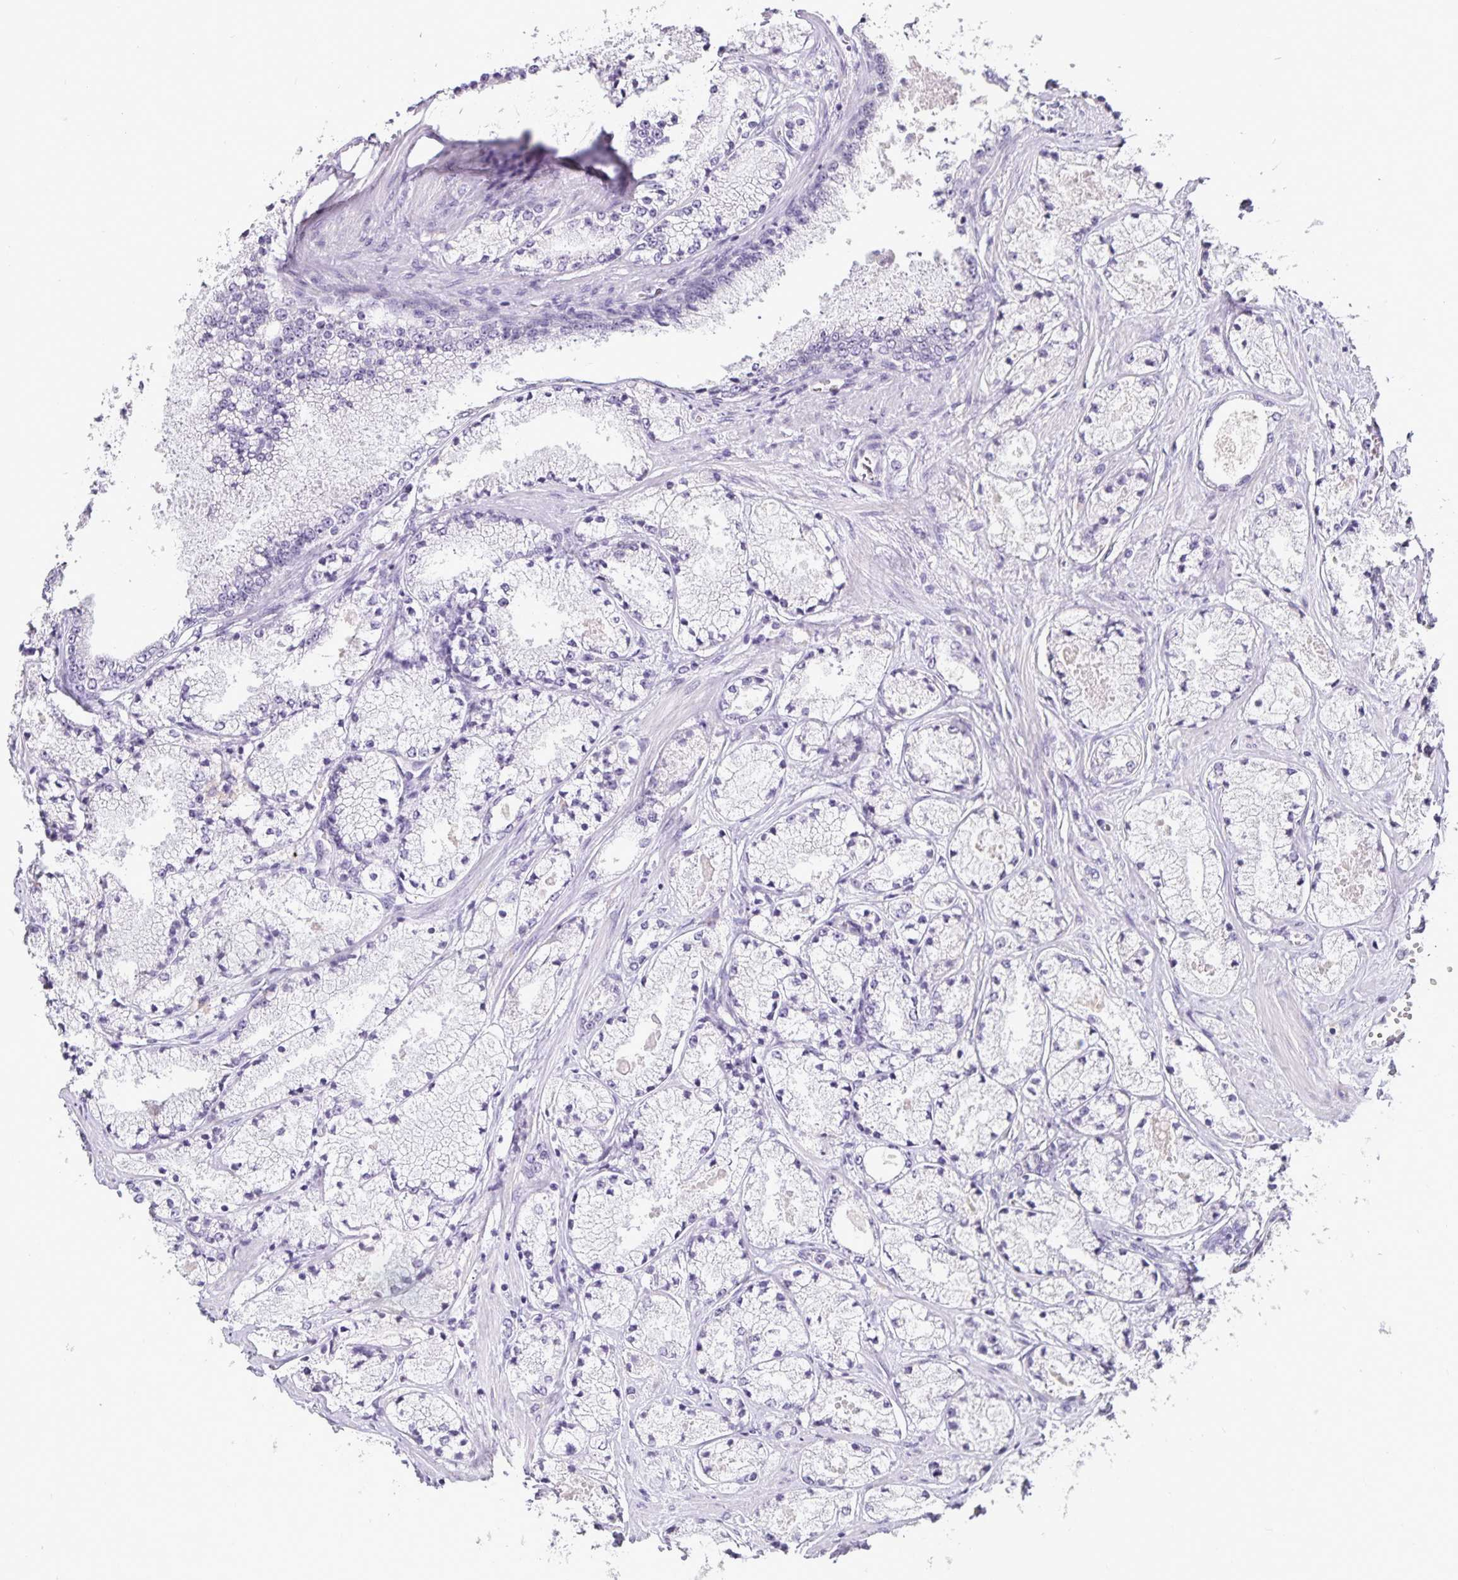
{"staining": {"intensity": "negative", "quantity": "none", "location": "none"}, "tissue": "prostate cancer", "cell_type": "Tumor cells", "image_type": "cancer", "snomed": [{"axis": "morphology", "description": "Adenocarcinoma, High grade"}, {"axis": "topography", "description": "Prostate"}], "caption": "A histopathology image of human prostate high-grade adenocarcinoma is negative for staining in tumor cells.", "gene": "CA12", "patient": {"sex": "male", "age": 63}}